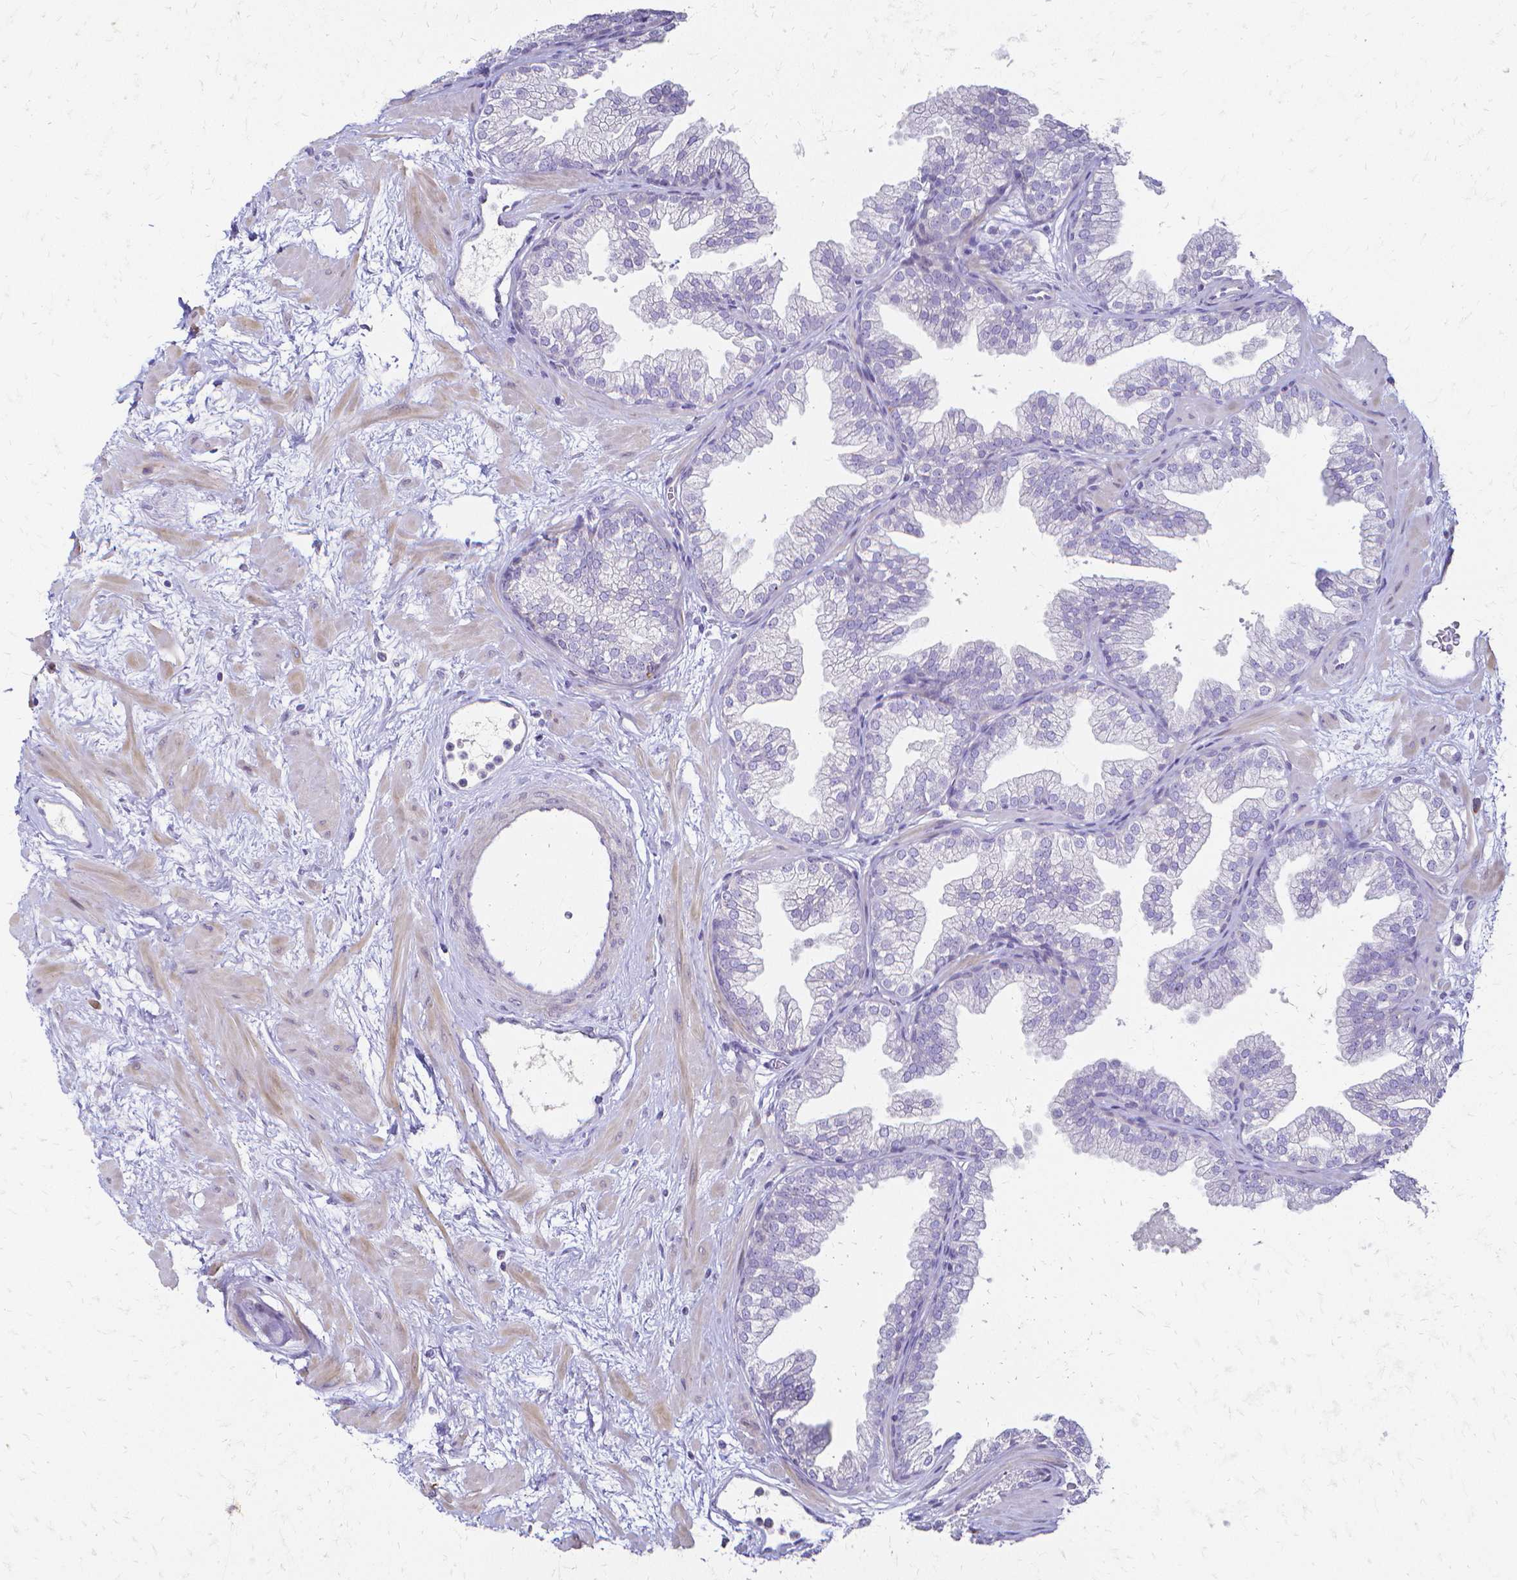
{"staining": {"intensity": "negative", "quantity": "none", "location": "none"}, "tissue": "prostate", "cell_type": "Glandular cells", "image_type": "normal", "snomed": [{"axis": "morphology", "description": "Normal tissue, NOS"}, {"axis": "topography", "description": "Prostate"}], "caption": "Protein analysis of unremarkable prostate demonstrates no significant staining in glandular cells.", "gene": "CCNB1", "patient": {"sex": "male", "age": 37}}